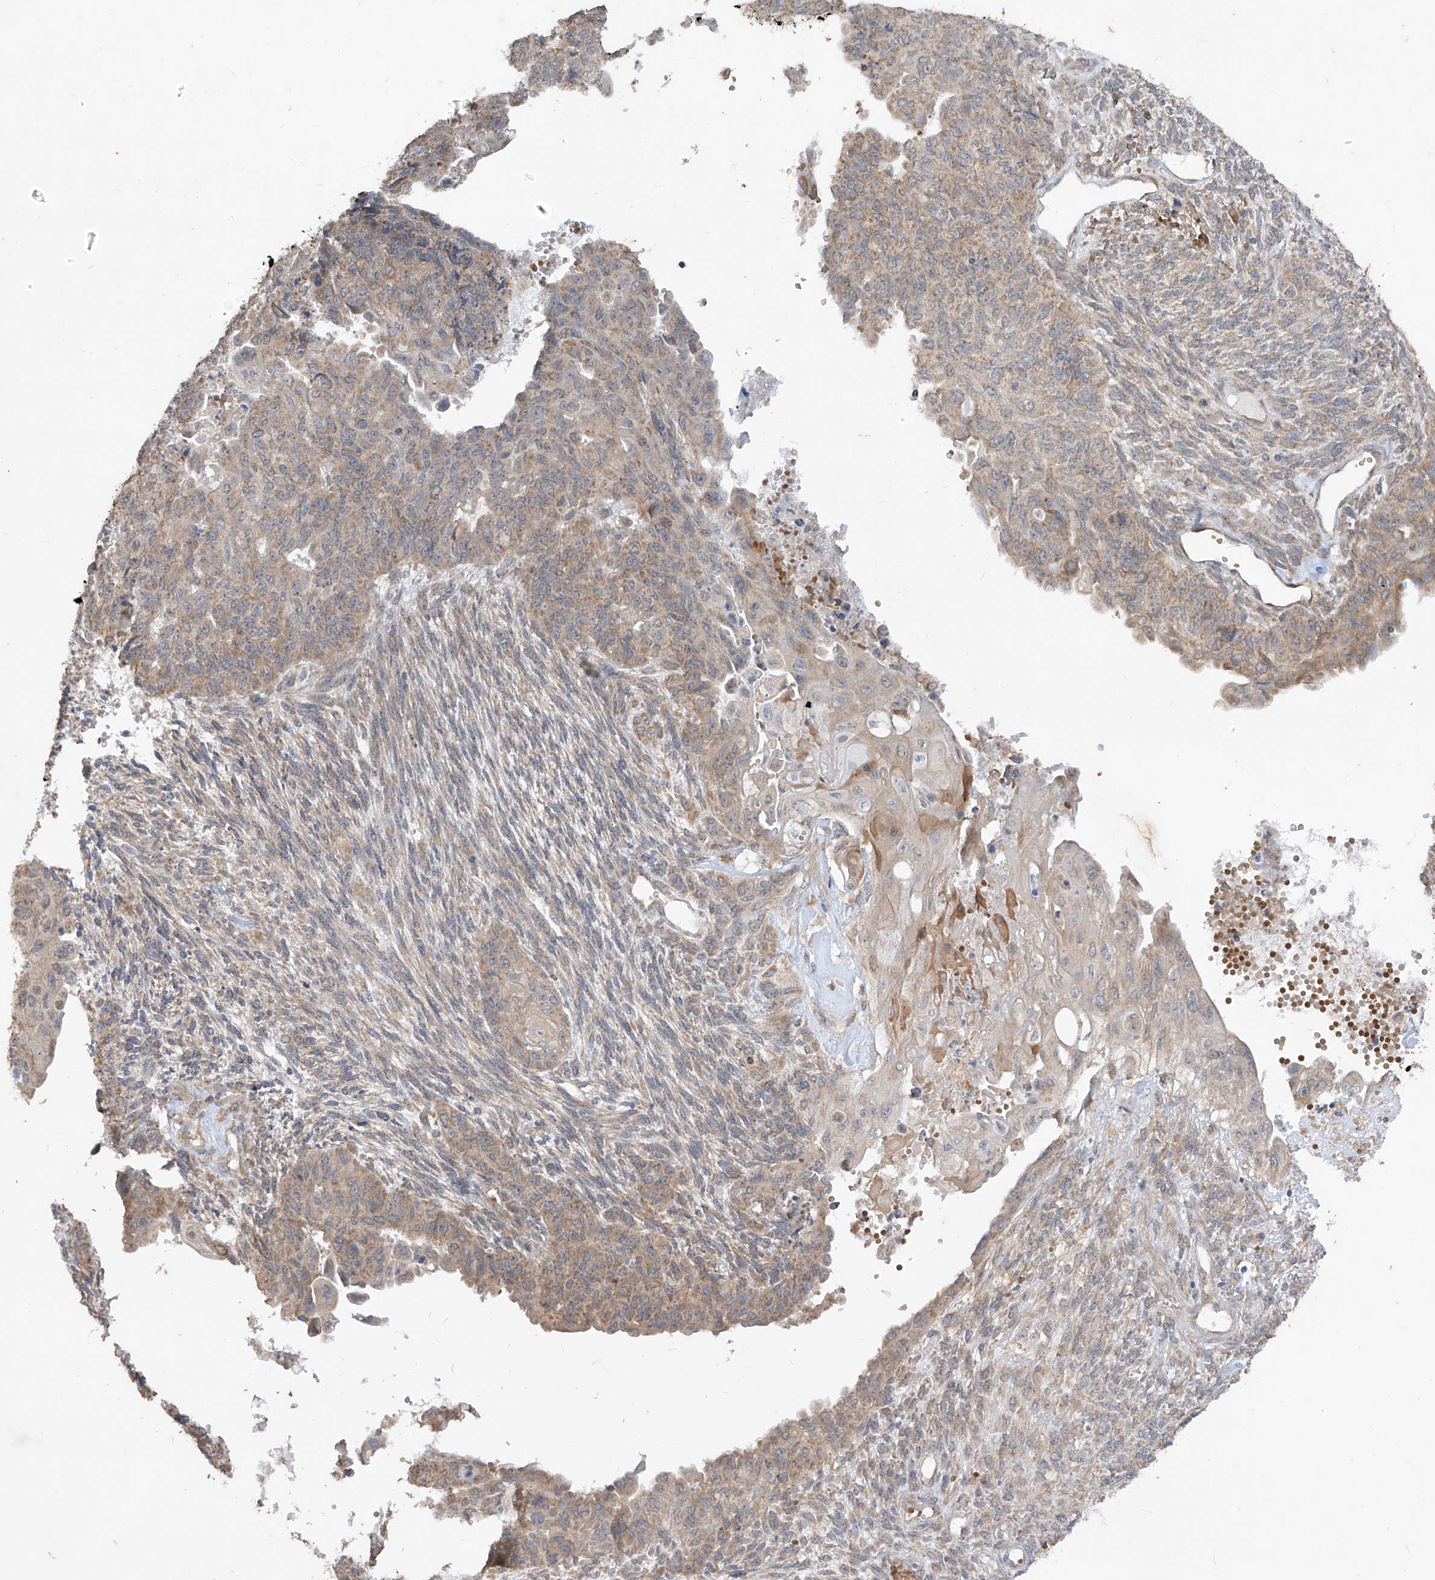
{"staining": {"intensity": "moderate", "quantity": ">75%", "location": "cytoplasmic/membranous"}, "tissue": "endometrial cancer", "cell_type": "Tumor cells", "image_type": "cancer", "snomed": [{"axis": "morphology", "description": "Adenocarcinoma, NOS"}, {"axis": "topography", "description": "Endometrium"}], "caption": "Immunohistochemistry (IHC) image of human adenocarcinoma (endometrial) stained for a protein (brown), which displays medium levels of moderate cytoplasmic/membranous staining in about >75% of tumor cells.", "gene": "MTUS2", "patient": {"sex": "female", "age": 32}}